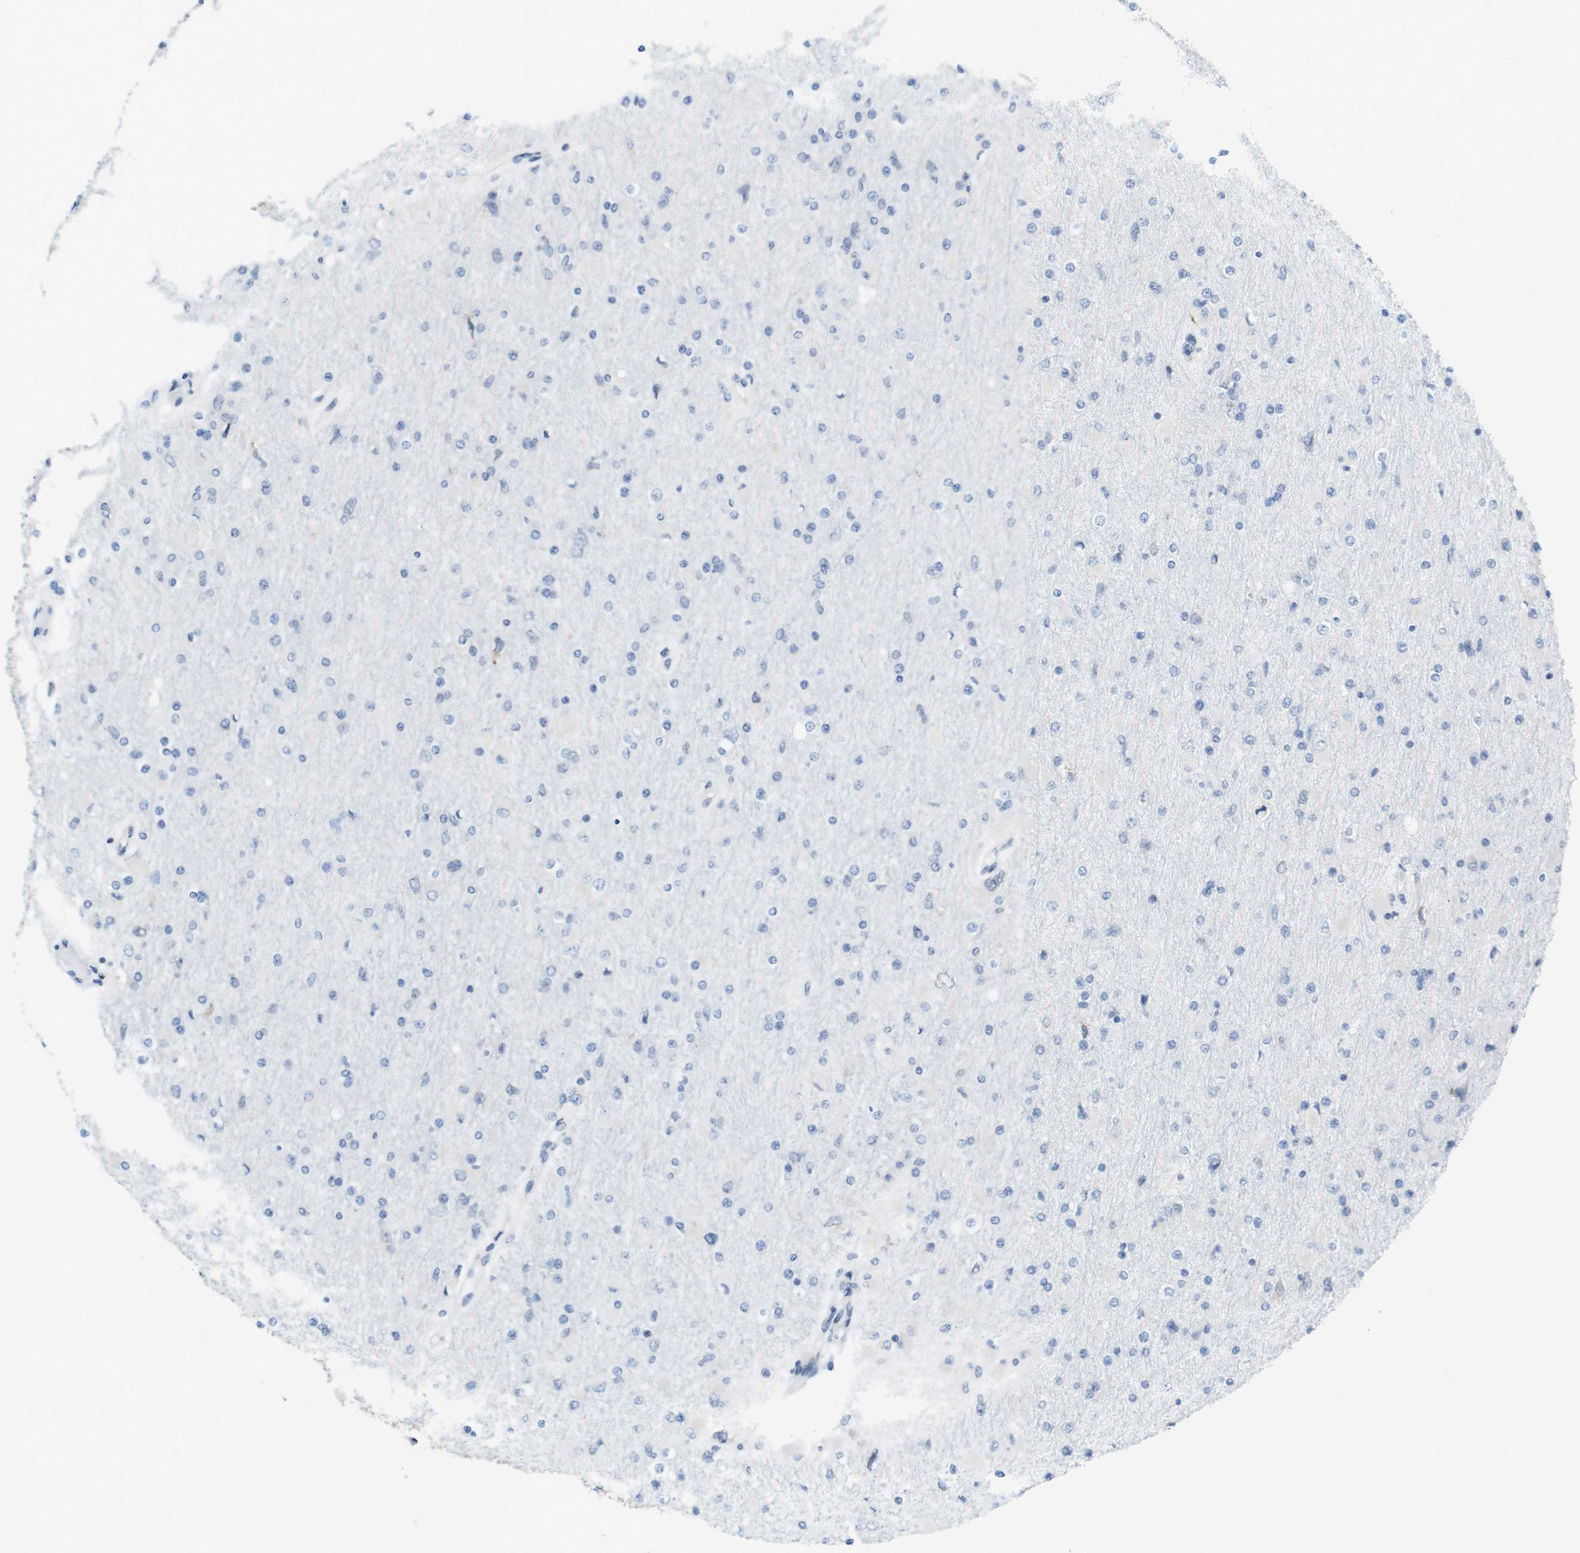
{"staining": {"intensity": "negative", "quantity": "none", "location": "none"}, "tissue": "glioma", "cell_type": "Tumor cells", "image_type": "cancer", "snomed": [{"axis": "morphology", "description": "Glioma, malignant, High grade"}, {"axis": "topography", "description": "Cerebral cortex"}], "caption": "Tumor cells show no significant protein expression in malignant glioma (high-grade). (IHC, brightfield microscopy, high magnification).", "gene": "CLPTM1L", "patient": {"sex": "female", "age": 36}}